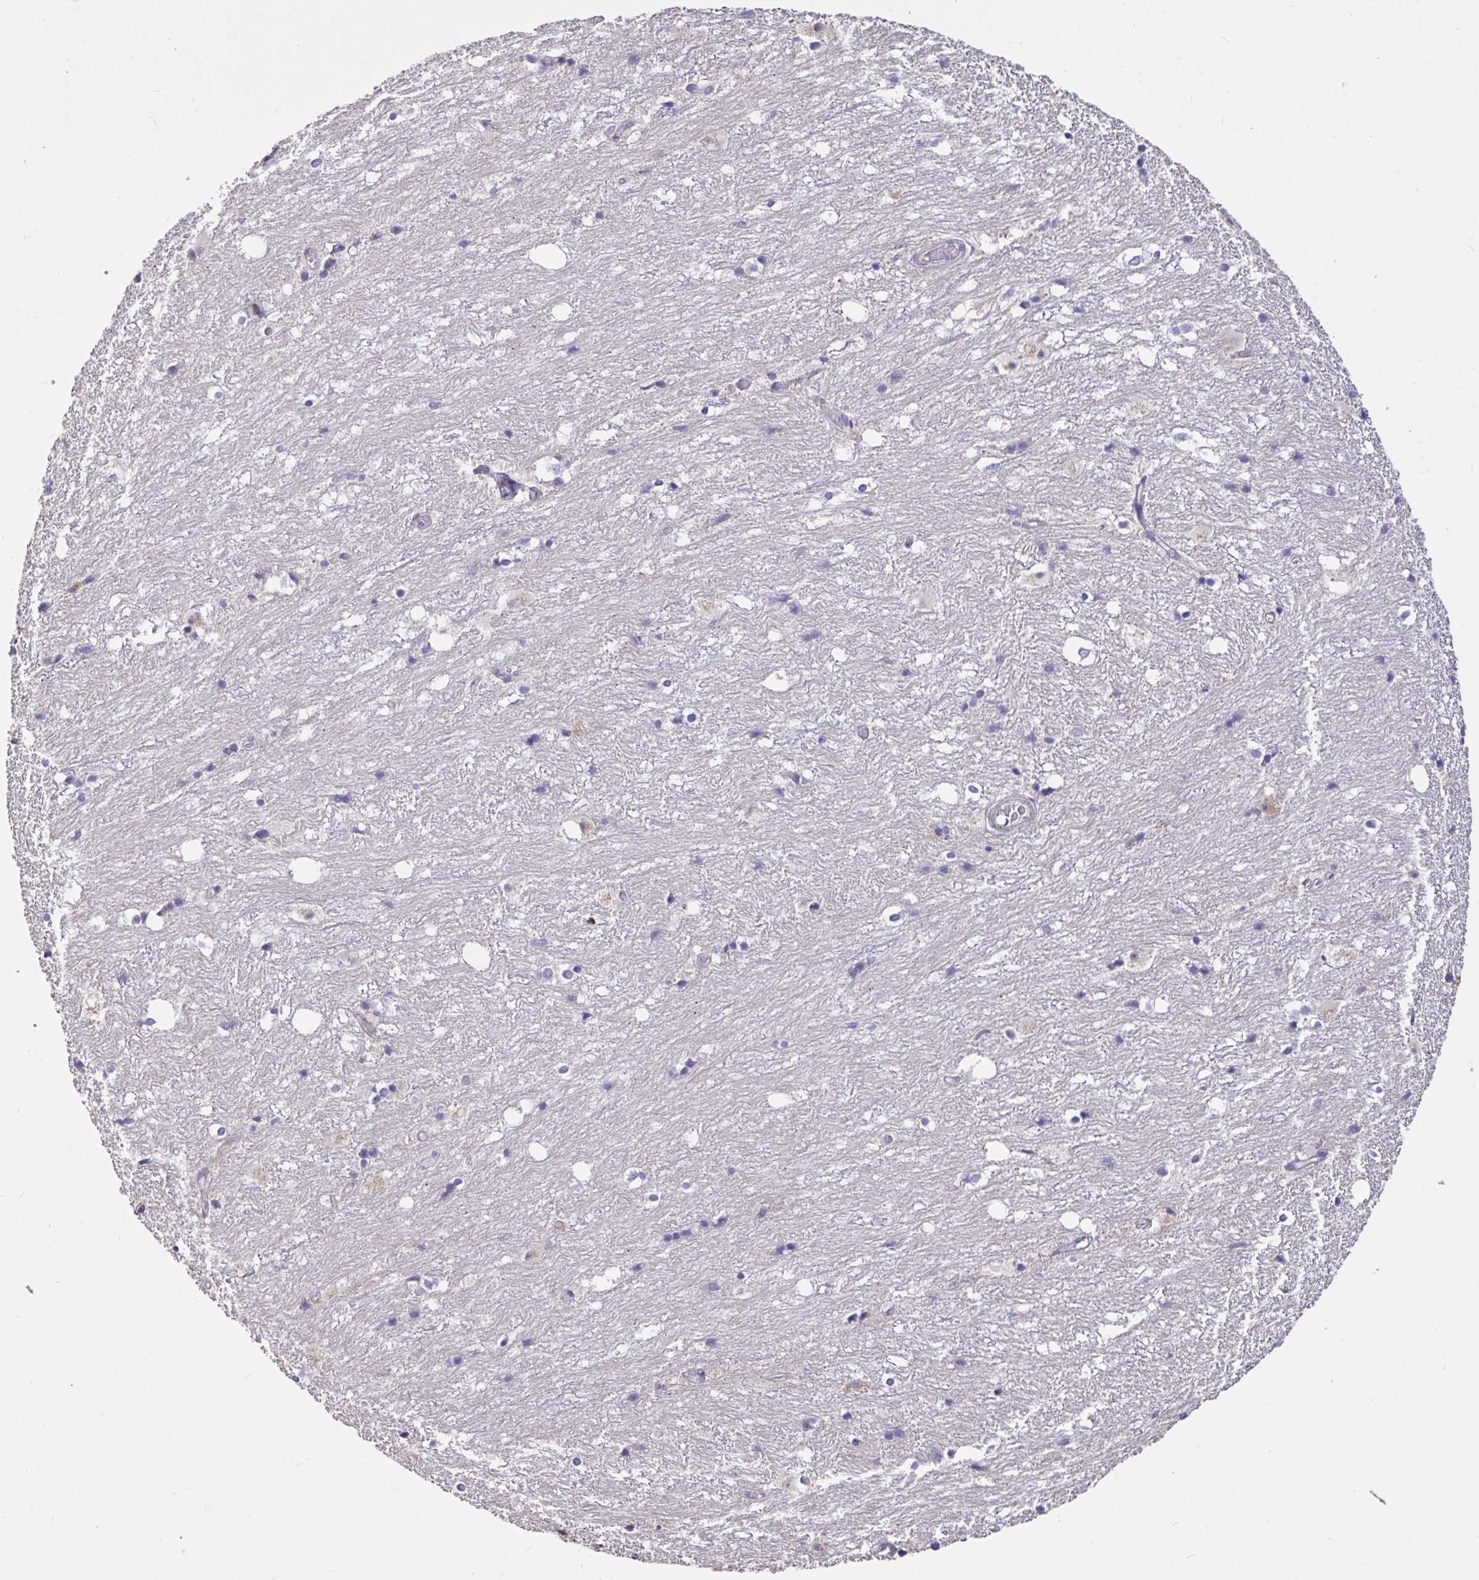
{"staining": {"intensity": "negative", "quantity": "none", "location": "none"}, "tissue": "hippocampus", "cell_type": "Glial cells", "image_type": "normal", "snomed": [{"axis": "morphology", "description": "Normal tissue, NOS"}, {"axis": "topography", "description": "Hippocampus"}], "caption": "This micrograph is of benign hippocampus stained with immunohistochemistry to label a protein in brown with the nuclei are counter-stained blue. There is no expression in glial cells.", "gene": "DDX39A", "patient": {"sex": "female", "age": 52}}